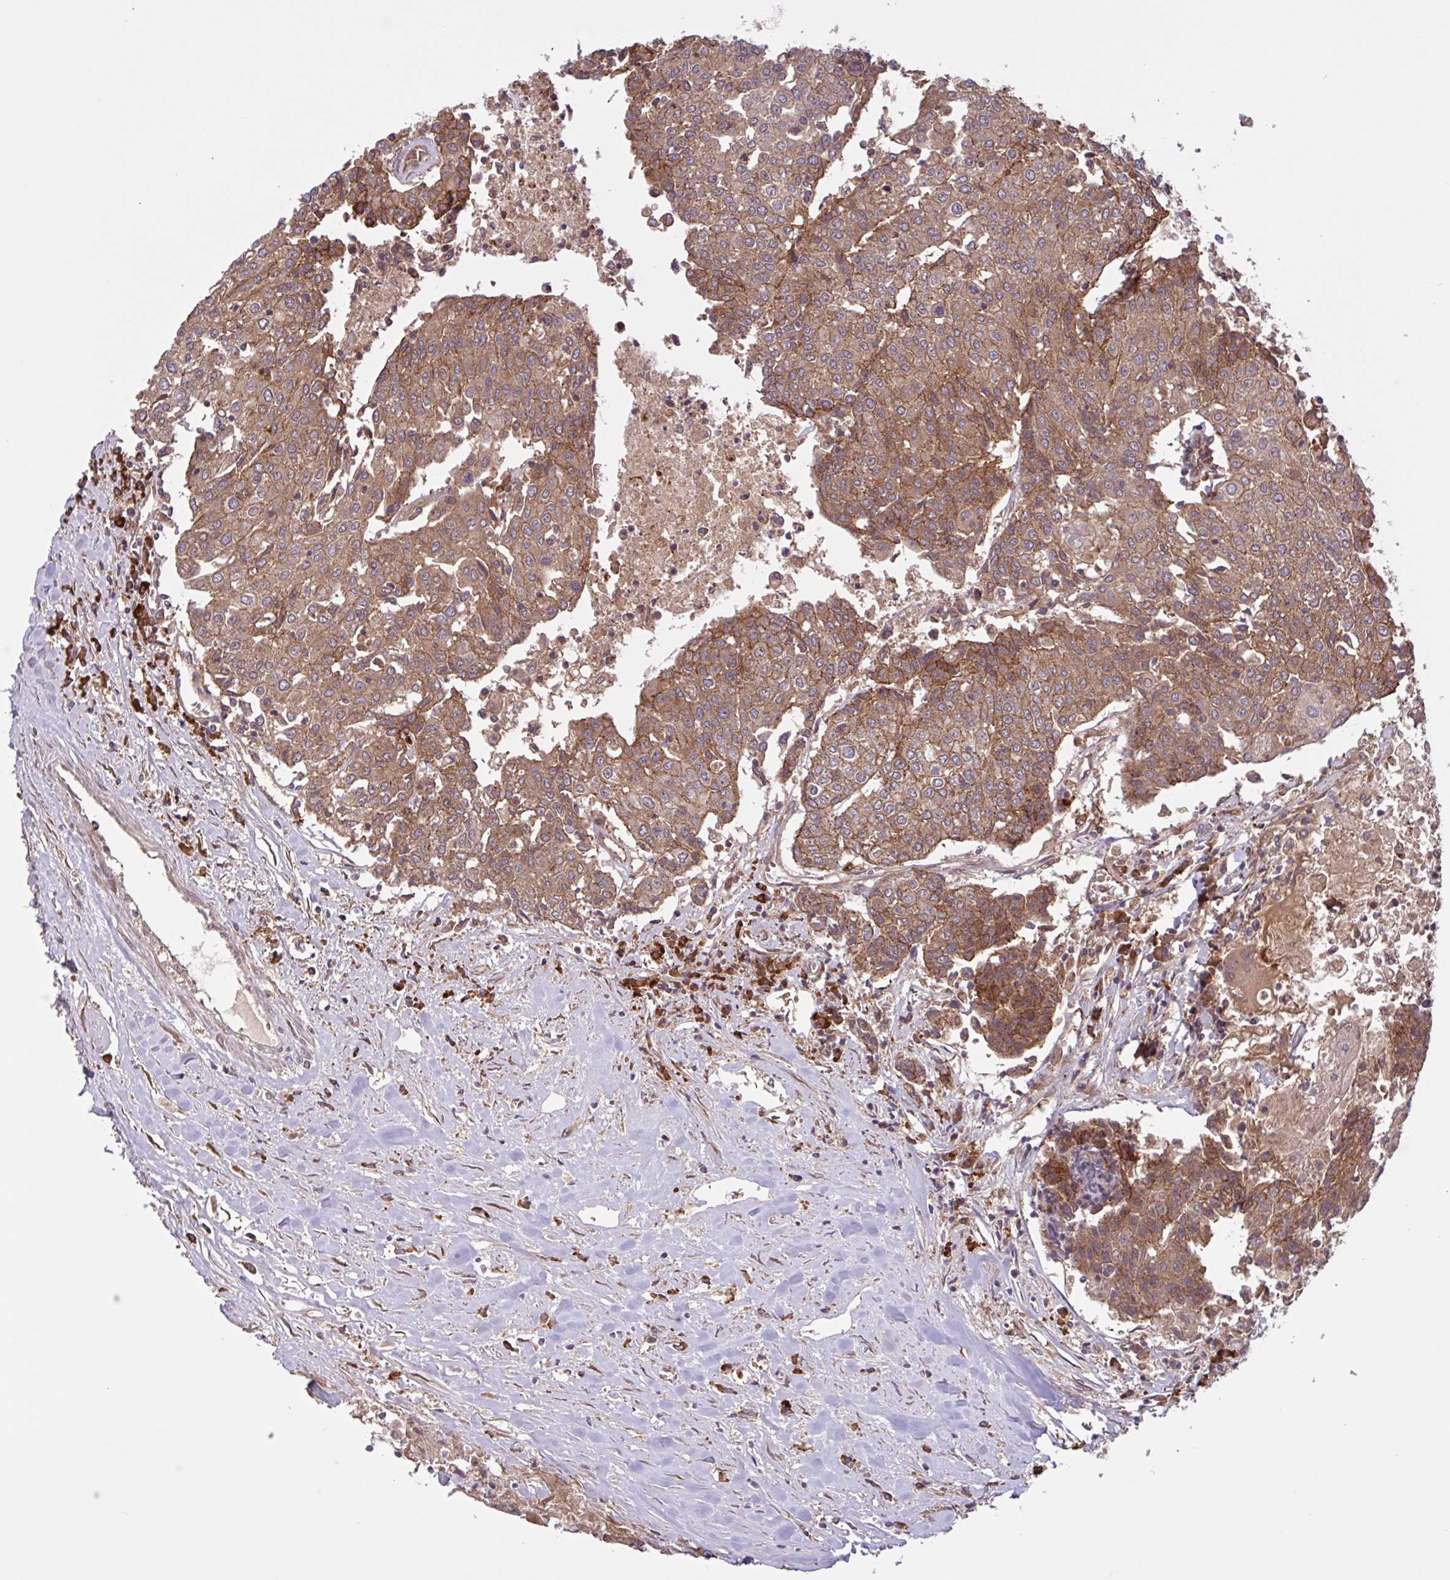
{"staining": {"intensity": "moderate", "quantity": ">75%", "location": "cytoplasmic/membranous"}, "tissue": "urothelial cancer", "cell_type": "Tumor cells", "image_type": "cancer", "snomed": [{"axis": "morphology", "description": "Urothelial carcinoma, High grade"}, {"axis": "topography", "description": "Urinary bladder"}], "caption": "Protein expression analysis of urothelial cancer exhibits moderate cytoplasmic/membranous staining in about >75% of tumor cells.", "gene": "INTS10", "patient": {"sex": "female", "age": 85}}